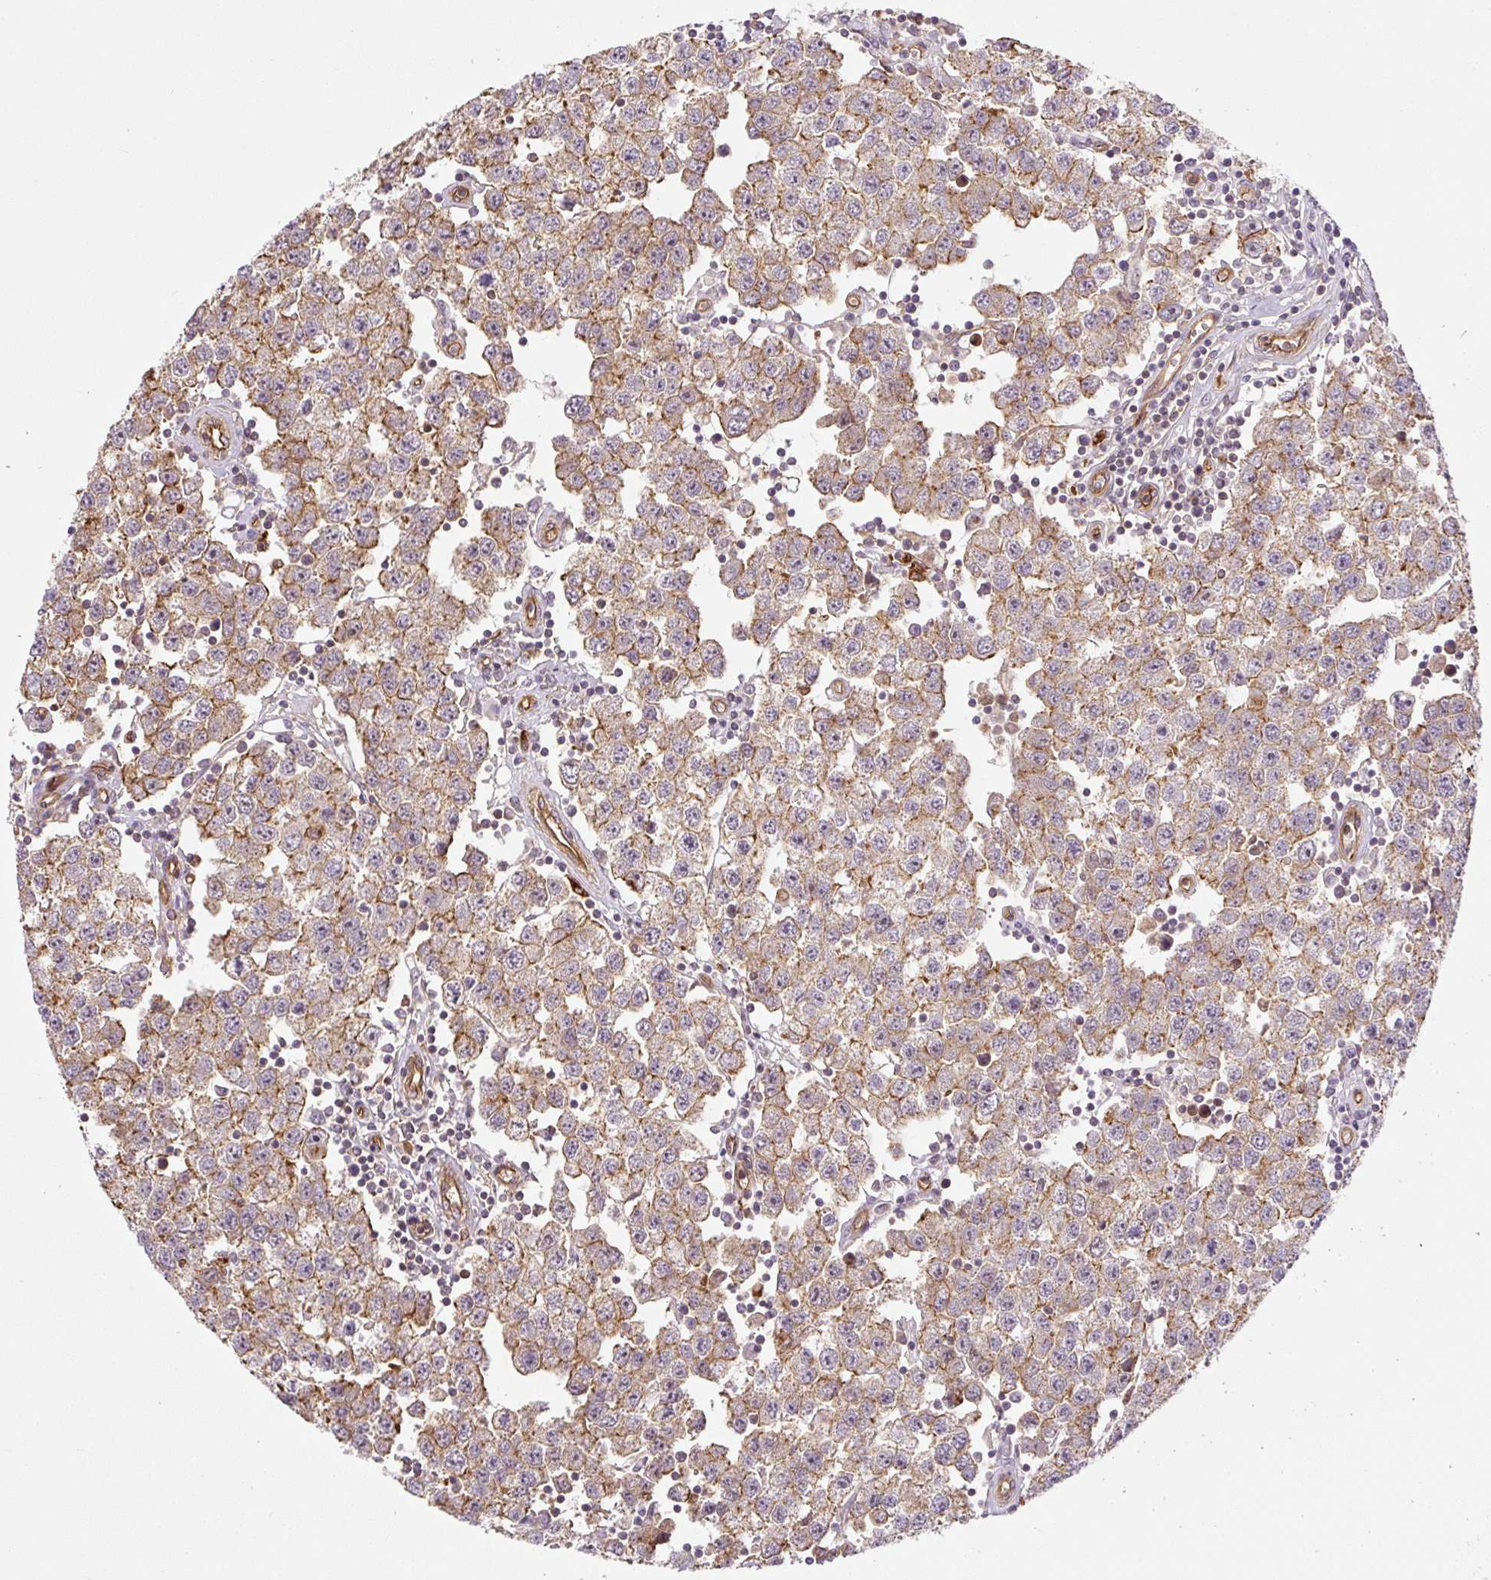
{"staining": {"intensity": "moderate", "quantity": ">75%", "location": "cytoplasmic/membranous"}, "tissue": "testis cancer", "cell_type": "Tumor cells", "image_type": "cancer", "snomed": [{"axis": "morphology", "description": "Seminoma, NOS"}, {"axis": "topography", "description": "Testis"}], "caption": "Testis seminoma was stained to show a protein in brown. There is medium levels of moderate cytoplasmic/membranous positivity in approximately >75% of tumor cells.", "gene": "B3GALT5", "patient": {"sex": "male", "age": 34}}